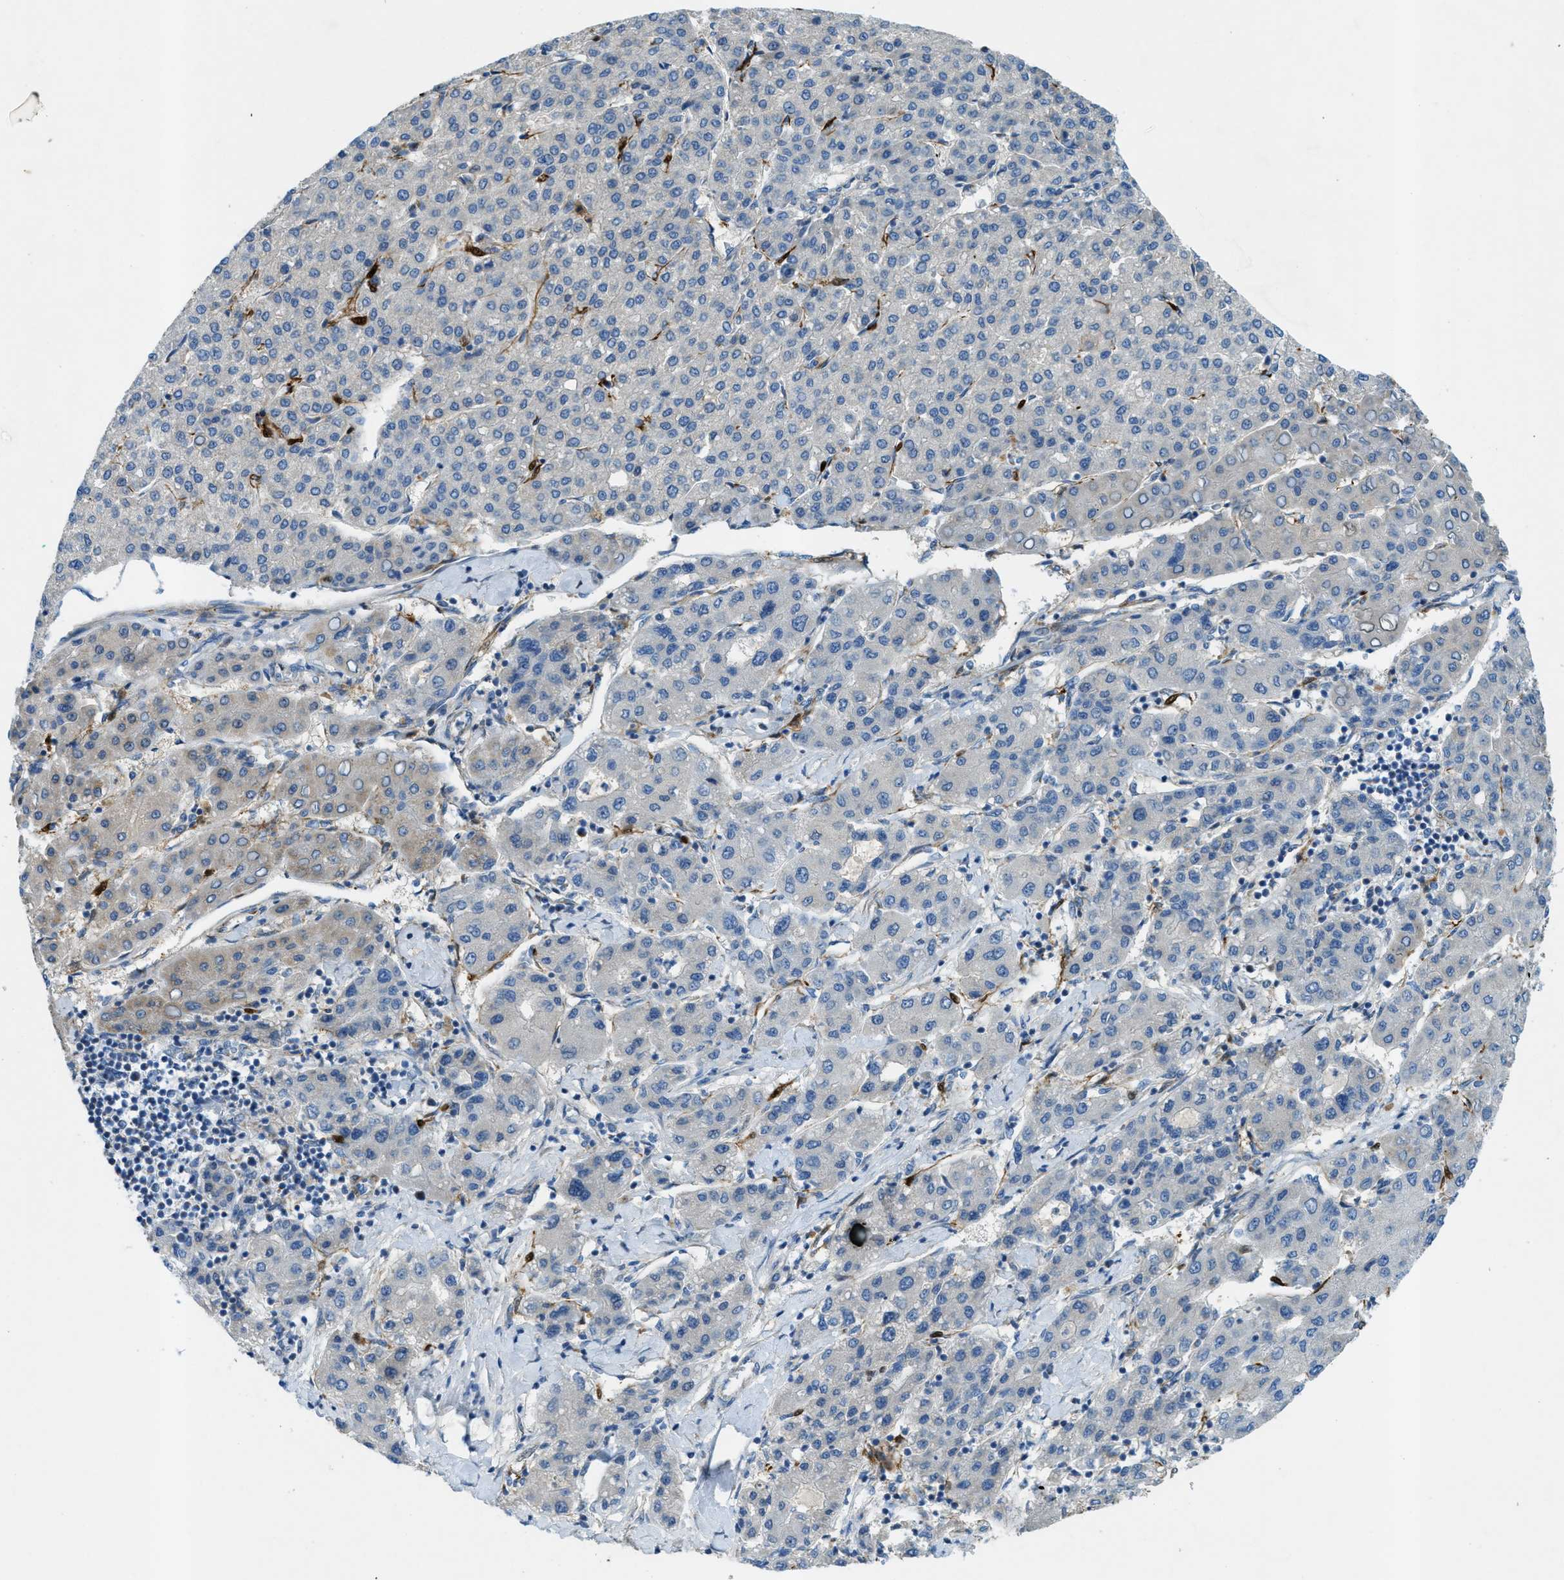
{"staining": {"intensity": "weak", "quantity": "<25%", "location": "cytoplasmic/membranous"}, "tissue": "liver cancer", "cell_type": "Tumor cells", "image_type": "cancer", "snomed": [{"axis": "morphology", "description": "Carcinoma, Hepatocellular, NOS"}, {"axis": "topography", "description": "Liver"}], "caption": "Human hepatocellular carcinoma (liver) stained for a protein using IHC exhibits no expression in tumor cells.", "gene": "CYGB", "patient": {"sex": "male", "age": 65}}